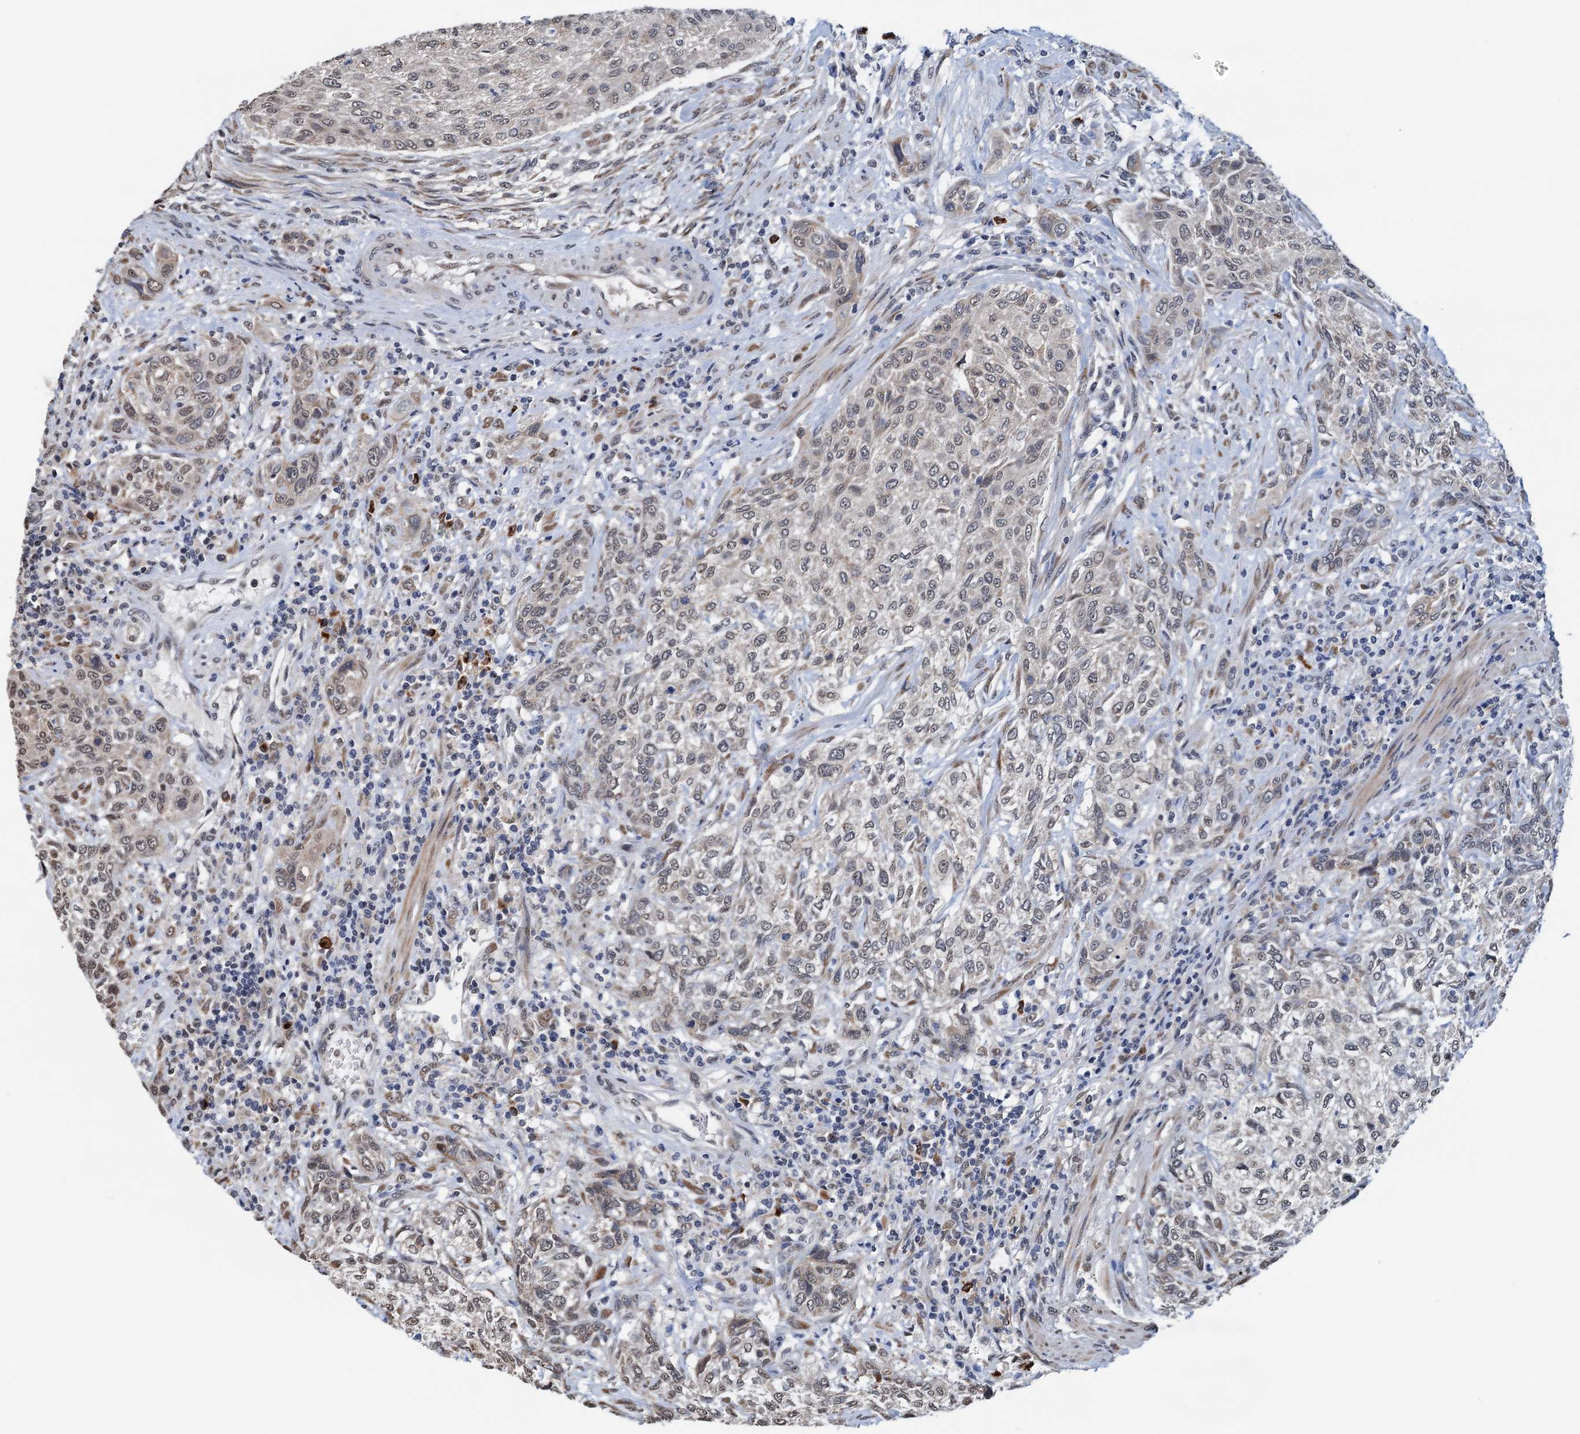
{"staining": {"intensity": "weak", "quantity": "<25%", "location": "cytoplasmic/membranous"}, "tissue": "urothelial cancer", "cell_type": "Tumor cells", "image_type": "cancer", "snomed": [{"axis": "morphology", "description": "Normal tissue, NOS"}, {"axis": "morphology", "description": "Urothelial carcinoma, NOS"}, {"axis": "topography", "description": "Urinary bladder"}, {"axis": "topography", "description": "Peripheral nerve tissue"}], "caption": "This is an immunohistochemistry (IHC) photomicrograph of human urothelial cancer. There is no expression in tumor cells.", "gene": "SHLD1", "patient": {"sex": "male", "age": 35}}